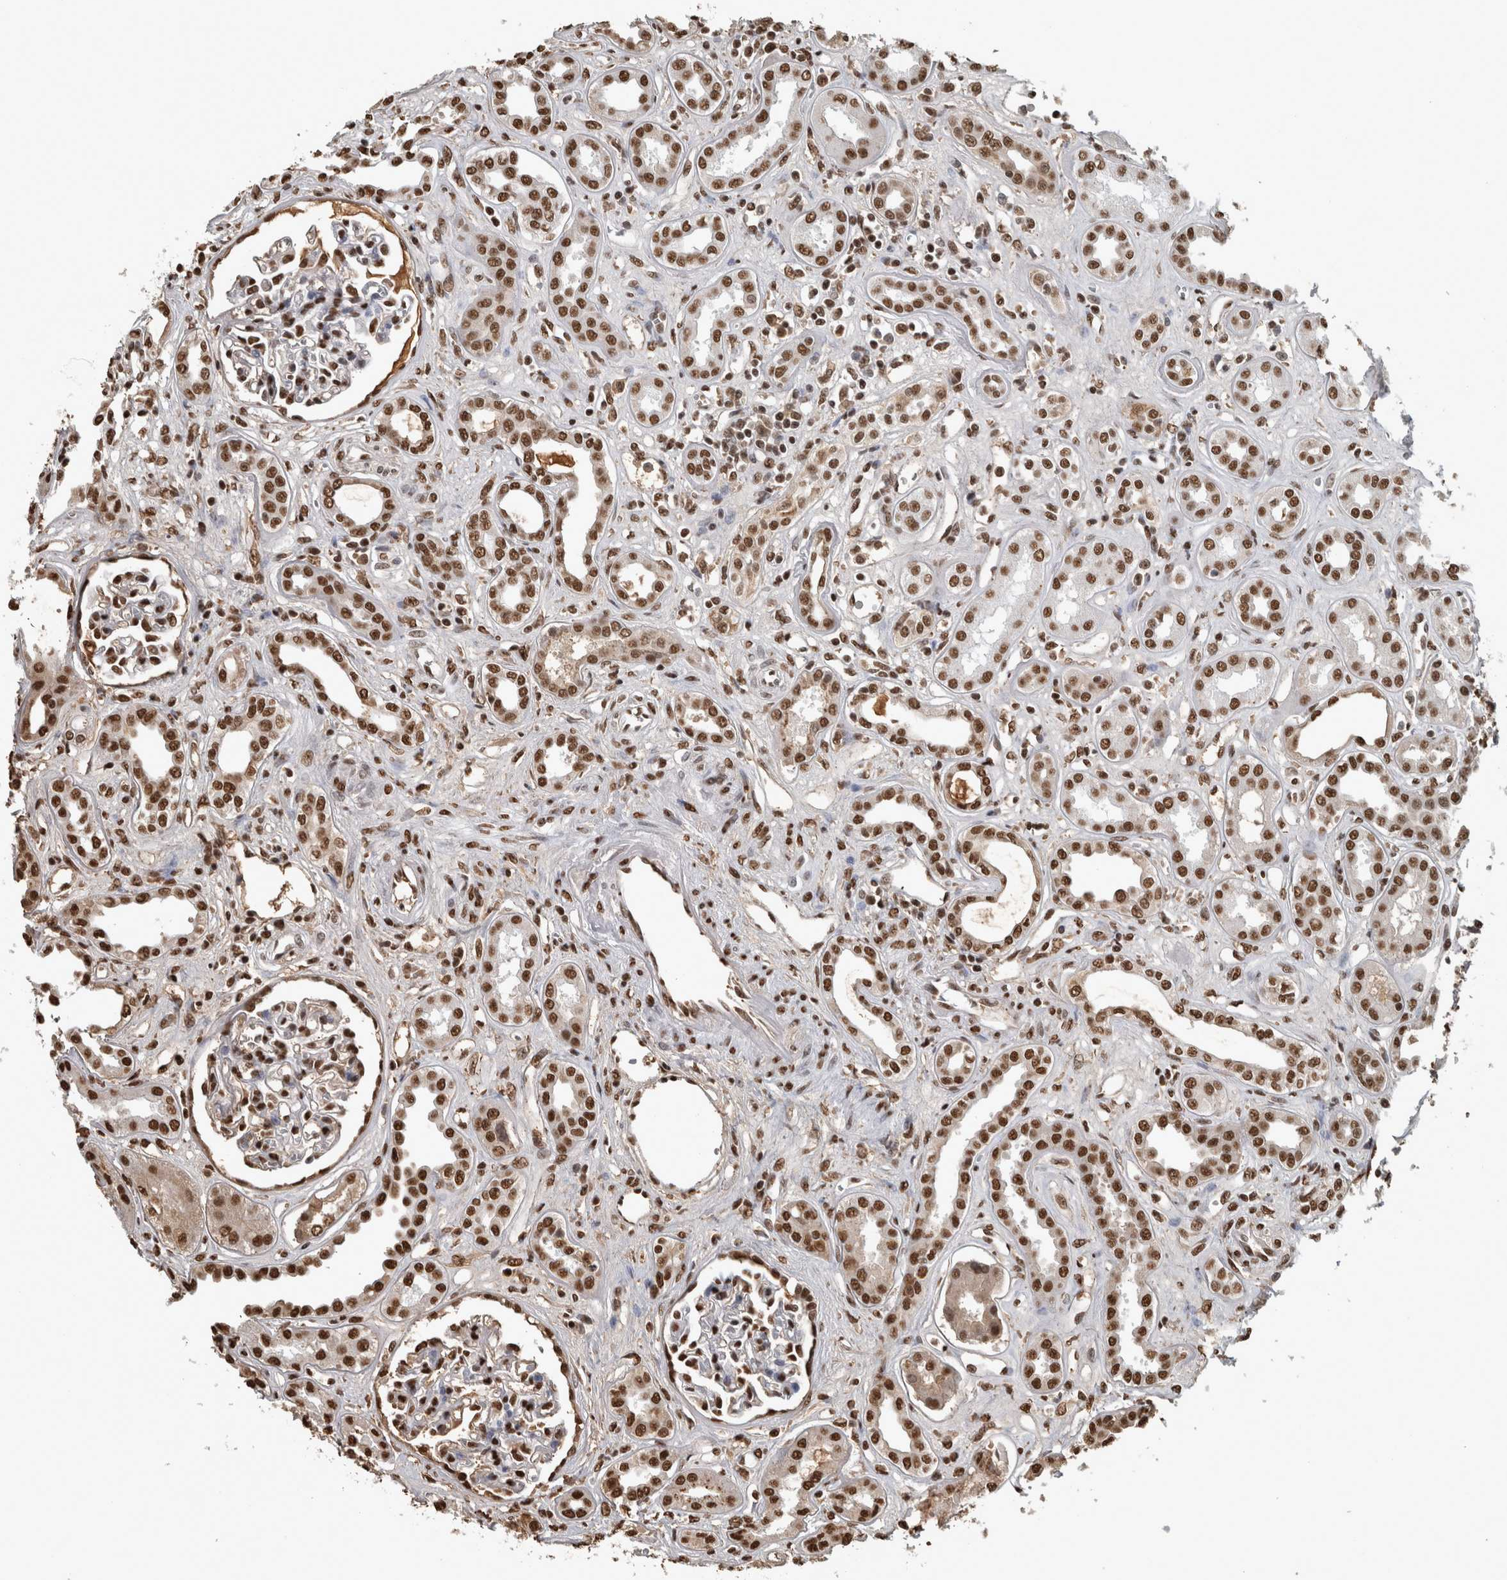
{"staining": {"intensity": "strong", "quantity": ">75%", "location": "nuclear"}, "tissue": "kidney", "cell_type": "Cells in glomeruli", "image_type": "normal", "snomed": [{"axis": "morphology", "description": "Normal tissue, NOS"}, {"axis": "topography", "description": "Kidney"}], "caption": "Immunohistochemical staining of unremarkable human kidney reveals >75% levels of strong nuclear protein expression in approximately >75% of cells in glomeruli.", "gene": "TGS1", "patient": {"sex": "male", "age": 59}}